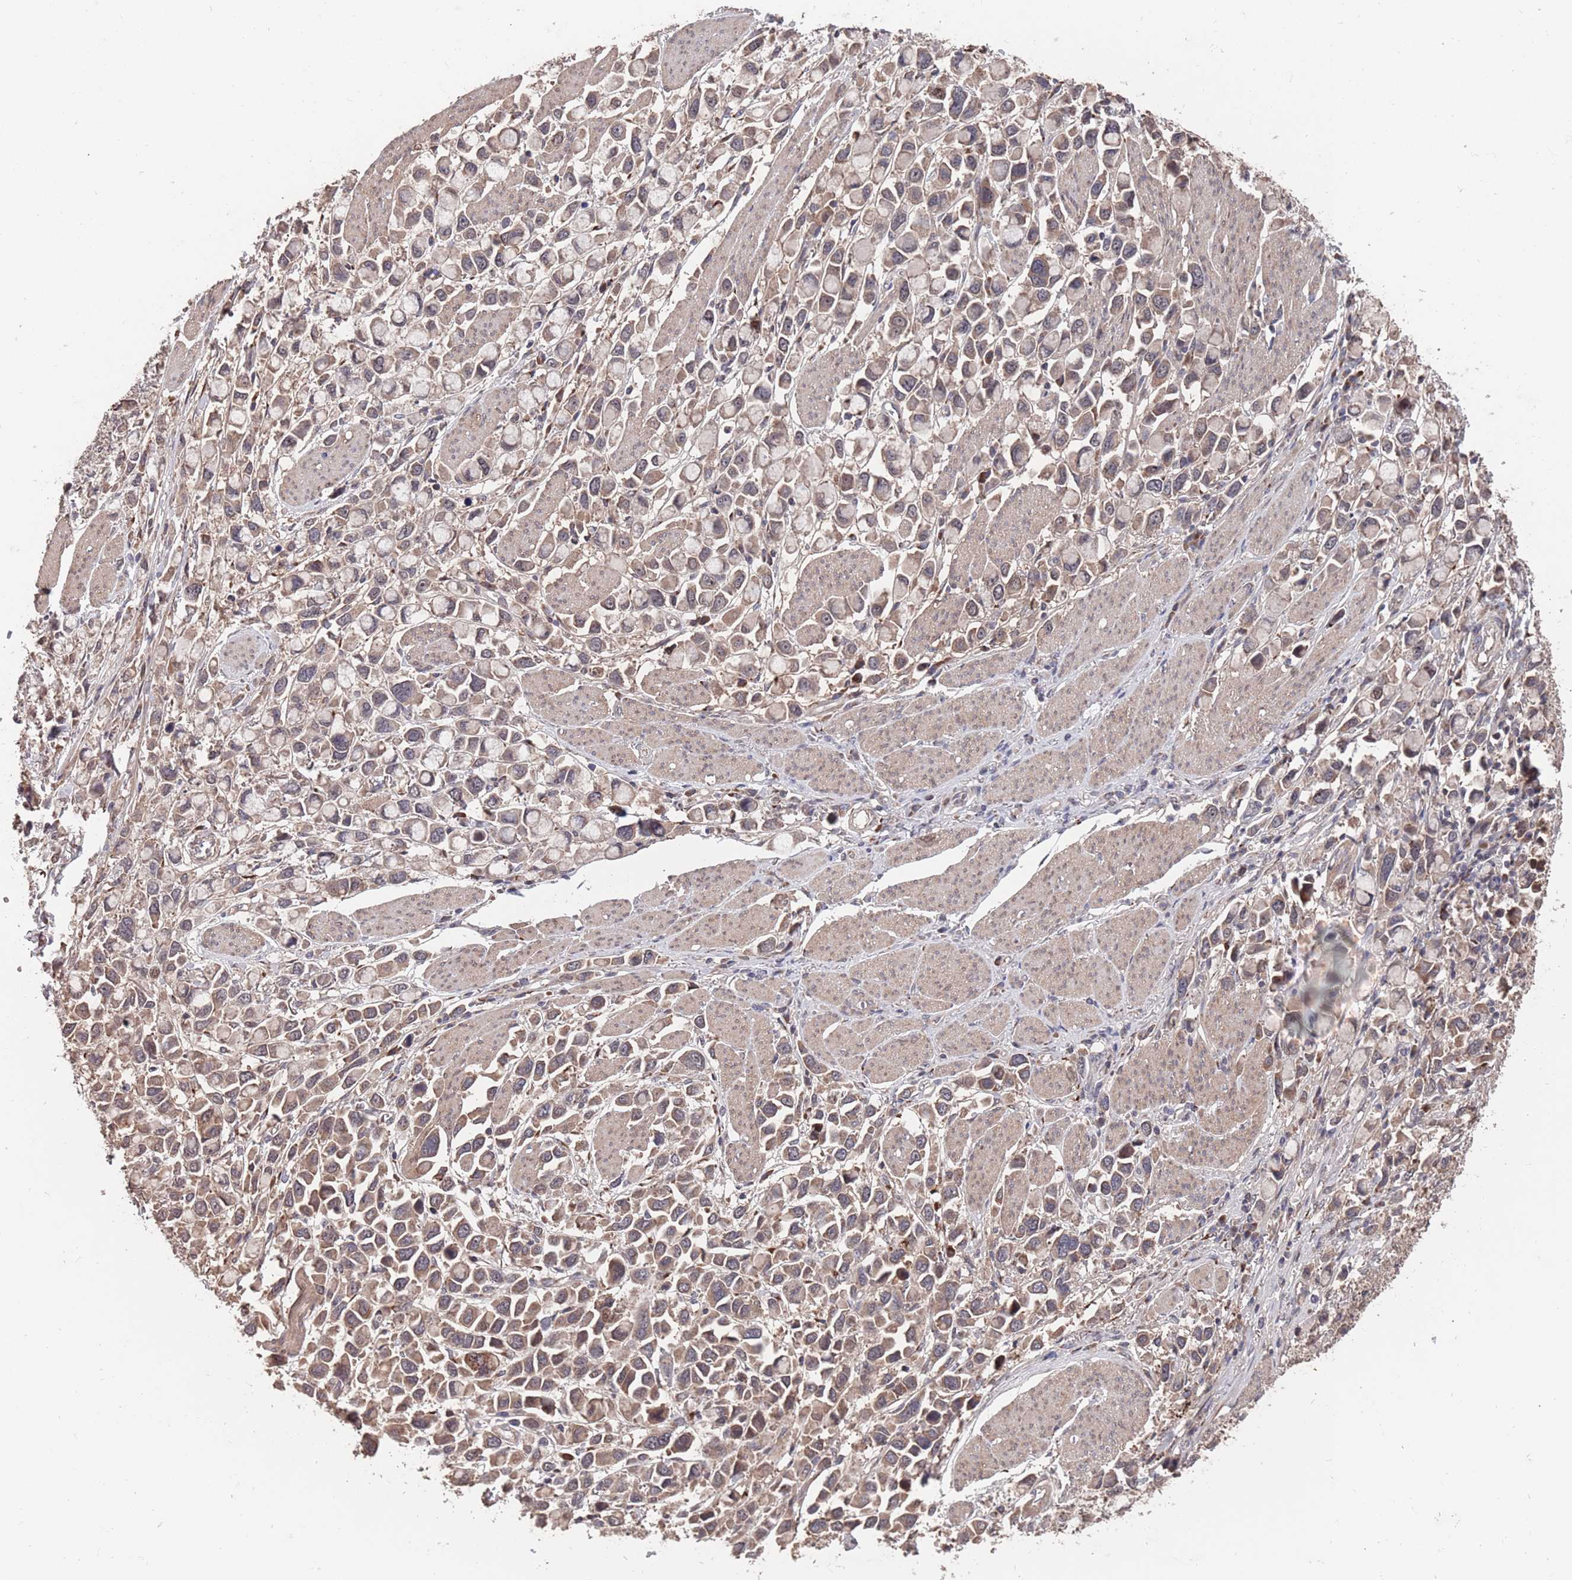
{"staining": {"intensity": "weak", "quantity": "25%-75%", "location": "cytoplasmic/membranous"}, "tissue": "stomach cancer", "cell_type": "Tumor cells", "image_type": "cancer", "snomed": [{"axis": "morphology", "description": "Adenocarcinoma, NOS"}, {"axis": "topography", "description": "Stomach"}], "caption": "Immunohistochemical staining of human stomach adenocarcinoma displays weak cytoplasmic/membranous protein expression in about 25%-75% of tumor cells.", "gene": "UNC45A", "patient": {"sex": "female", "age": 81}}